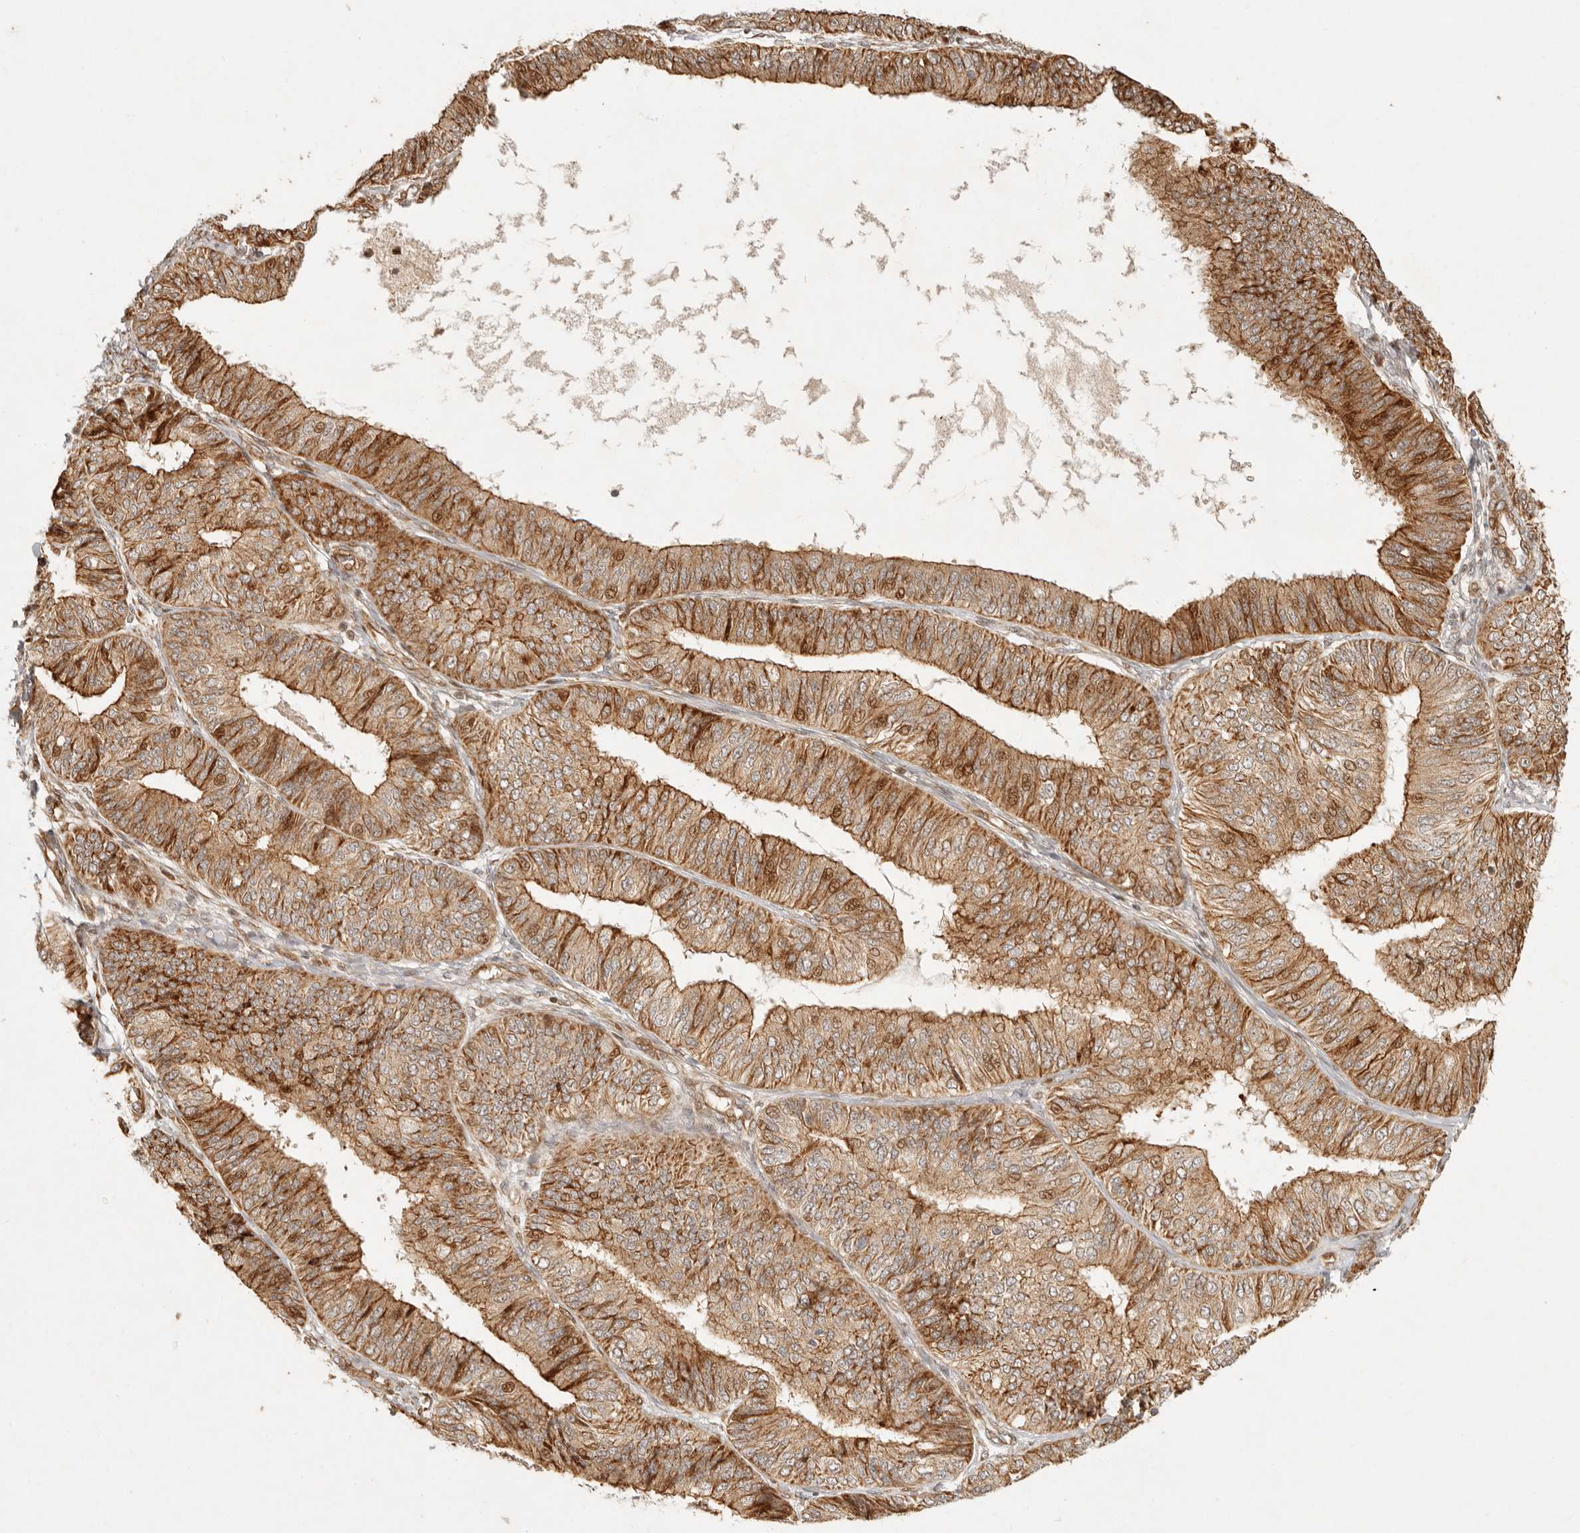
{"staining": {"intensity": "moderate", "quantity": ">75%", "location": "cytoplasmic/membranous"}, "tissue": "endometrial cancer", "cell_type": "Tumor cells", "image_type": "cancer", "snomed": [{"axis": "morphology", "description": "Adenocarcinoma, NOS"}, {"axis": "topography", "description": "Endometrium"}], "caption": "Moderate cytoplasmic/membranous positivity for a protein is appreciated in about >75% of tumor cells of endometrial cancer using immunohistochemistry (IHC).", "gene": "KLHL38", "patient": {"sex": "female", "age": 58}}